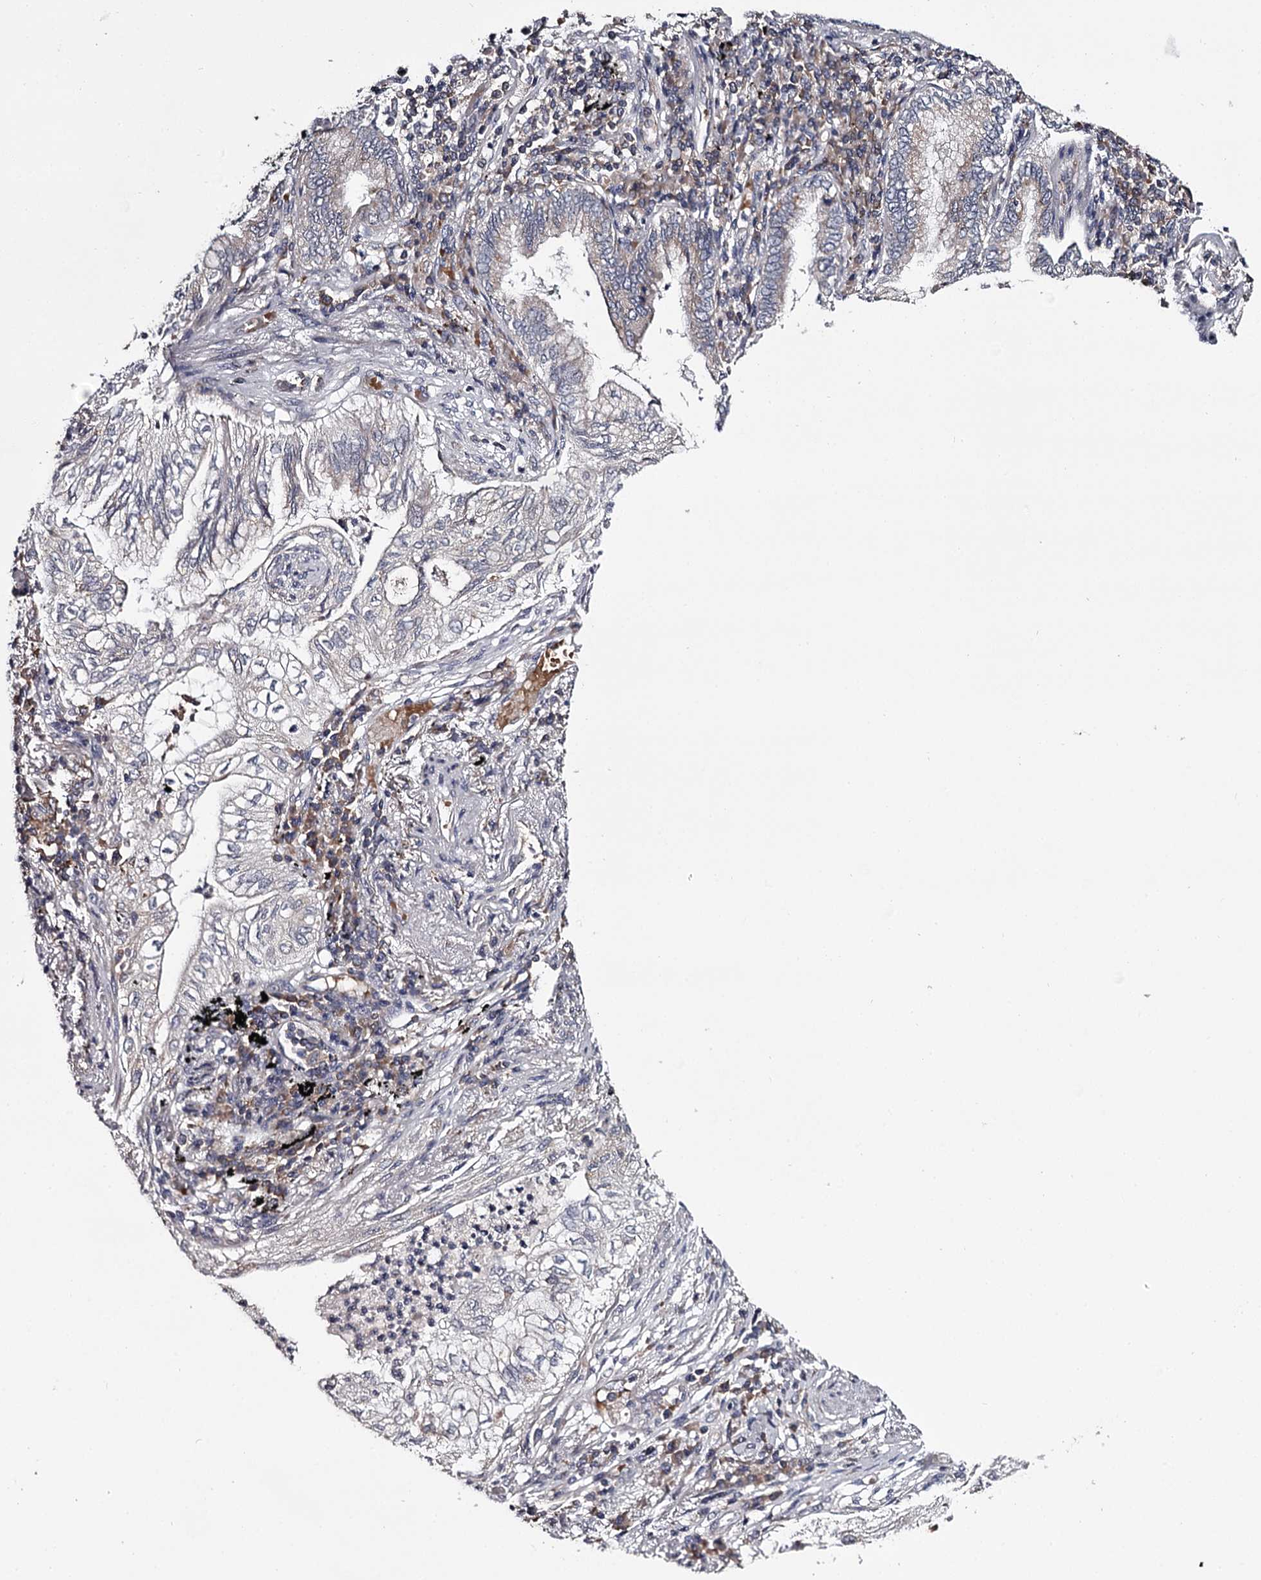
{"staining": {"intensity": "negative", "quantity": "none", "location": "none"}, "tissue": "lung cancer", "cell_type": "Tumor cells", "image_type": "cancer", "snomed": [{"axis": "morphology", "description": "Adenocarcinoma, NOS"}, {"axis": "topography", "description": "Lung"}], "caption": "Tumor cells show no significant protein positivity in lung cancer.", "gene": "RASSF6", "patient": {"sex": "female", "age": 70}}